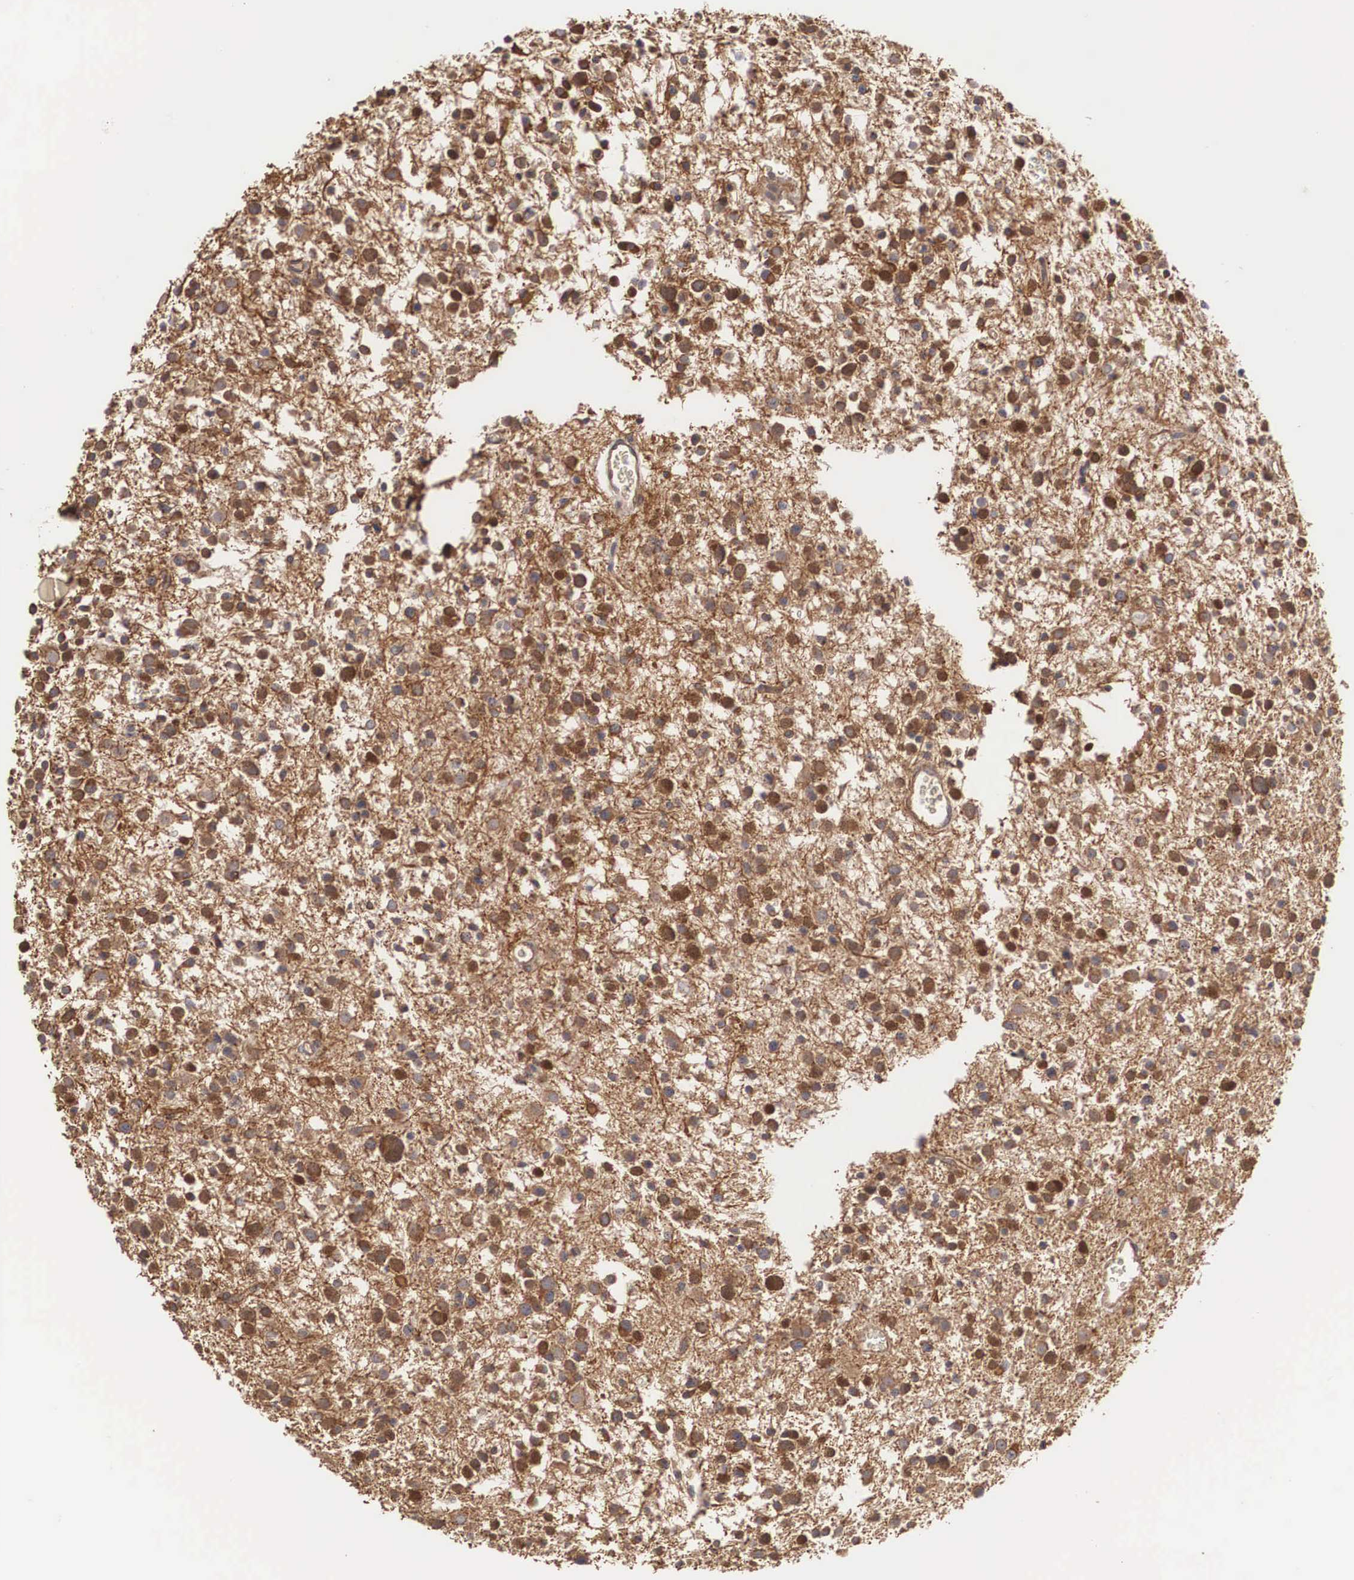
{"staining": {"intensity": "strong", "quantity": ">75%", "location": "cytoplasmic/membranous"}, "tissue": "glioma", "cell_type": "Tumor cells", "image_type": "cancer", "snomed": [{"axis": "morphology", "description": "Glioma, malignant, Low grade"}, {"axis": "topography", "description": "Brain"}], "caption": "The immunohistochemical stain shows strong cytoplasmic/membranous positivity in tumor cells of low-grade glioma (malignant) tissue.", "gene": "ARMCX4", "patient": {"sex": "female", "age": 36}}